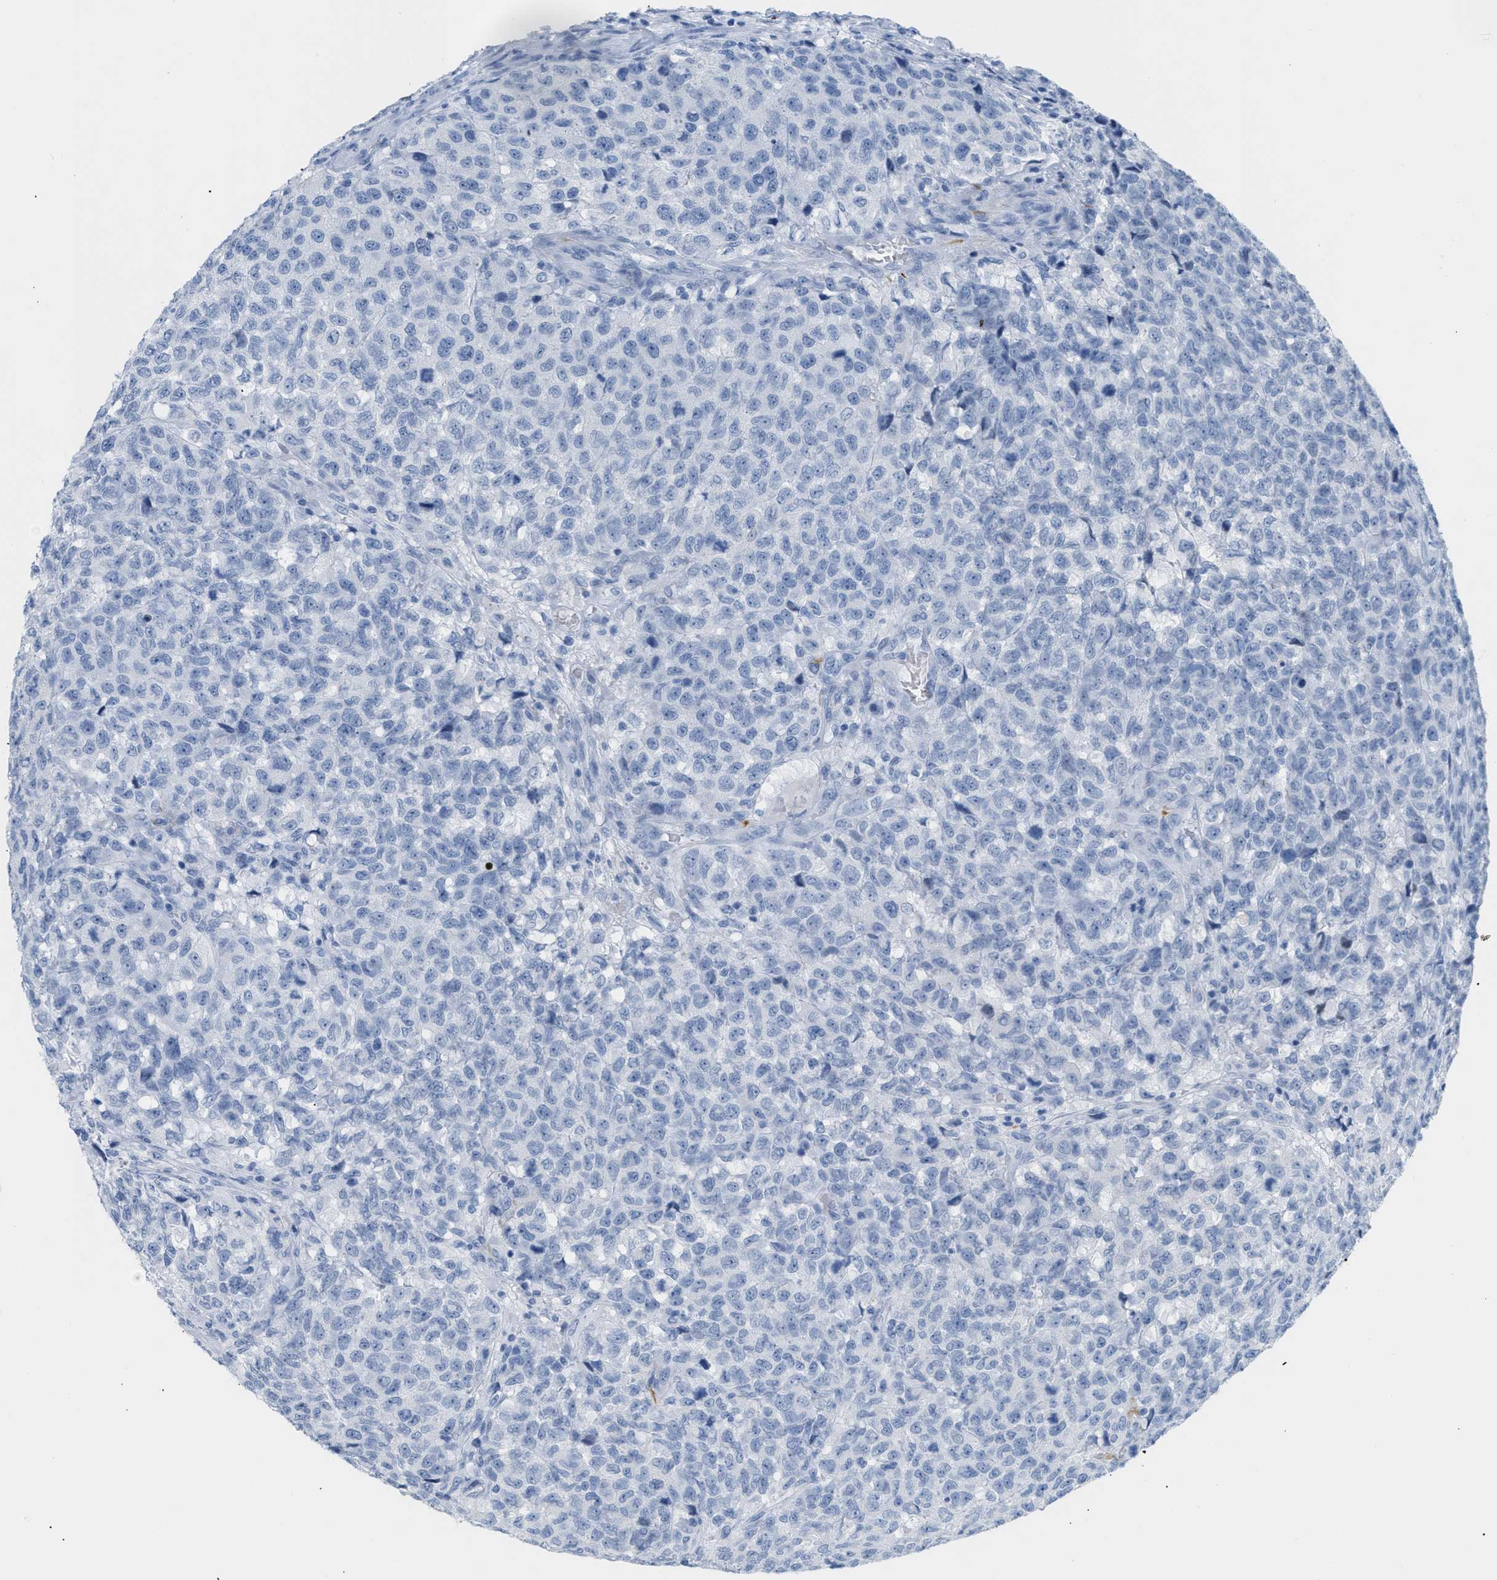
{"staining": {"intensity": "negative", "quantity": "none", "location": "none"}, "tissue": "testis cancer", "cell_type": "Tumor cells", "image_type": "cancer", "snomed": [{"axis": "morphology", "description": "Seminoma, NOS"}, {"axis": "topography", "description": "Testis"}], "caption": "Tumor cells are negative for protein expression in human testis cancer (seminoma).", "gene": "DES", "patient": {"sex": "male", "age": 59}}